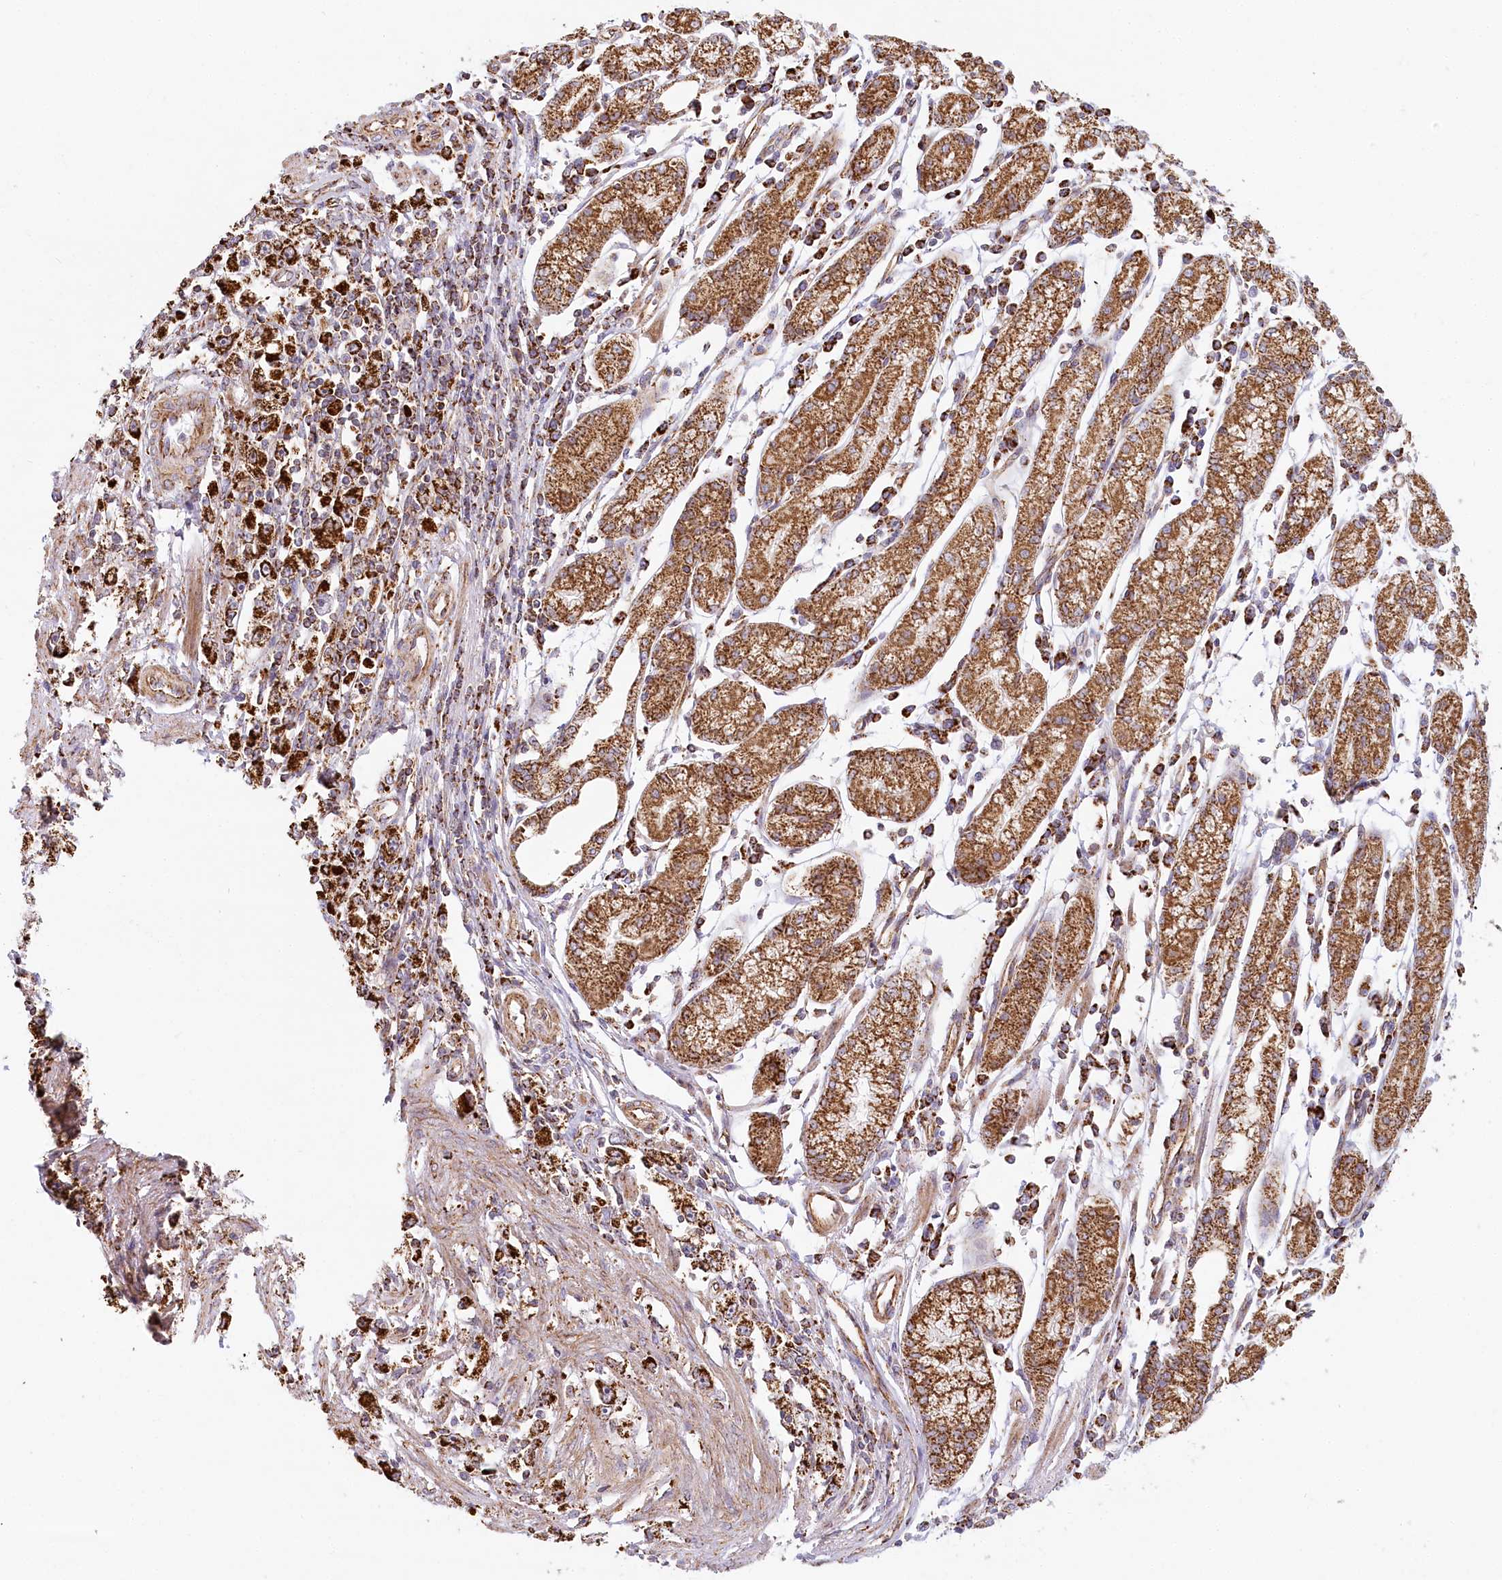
{"staining": {"intensity": "strong", "quantity": ">75%", "location": "cytoplasmic/membranous"}, "tissue": "stomach cancer", "cell_type": "Tumor cells", "image_type": "cancer", "snomed": [{"axis": "morphology", "description": "Adenocarcinoma, NOS"}, {"axis": "topography", "description": "Stomach"}], "caption": "Tumor cells show high levels of strong cytoplasmic/membranous staining in approximately >75% of cells in stomach cancer (adenocarcinoma).", "gene": "UMPS", "patient": {"sex": "female", "age": 59}}